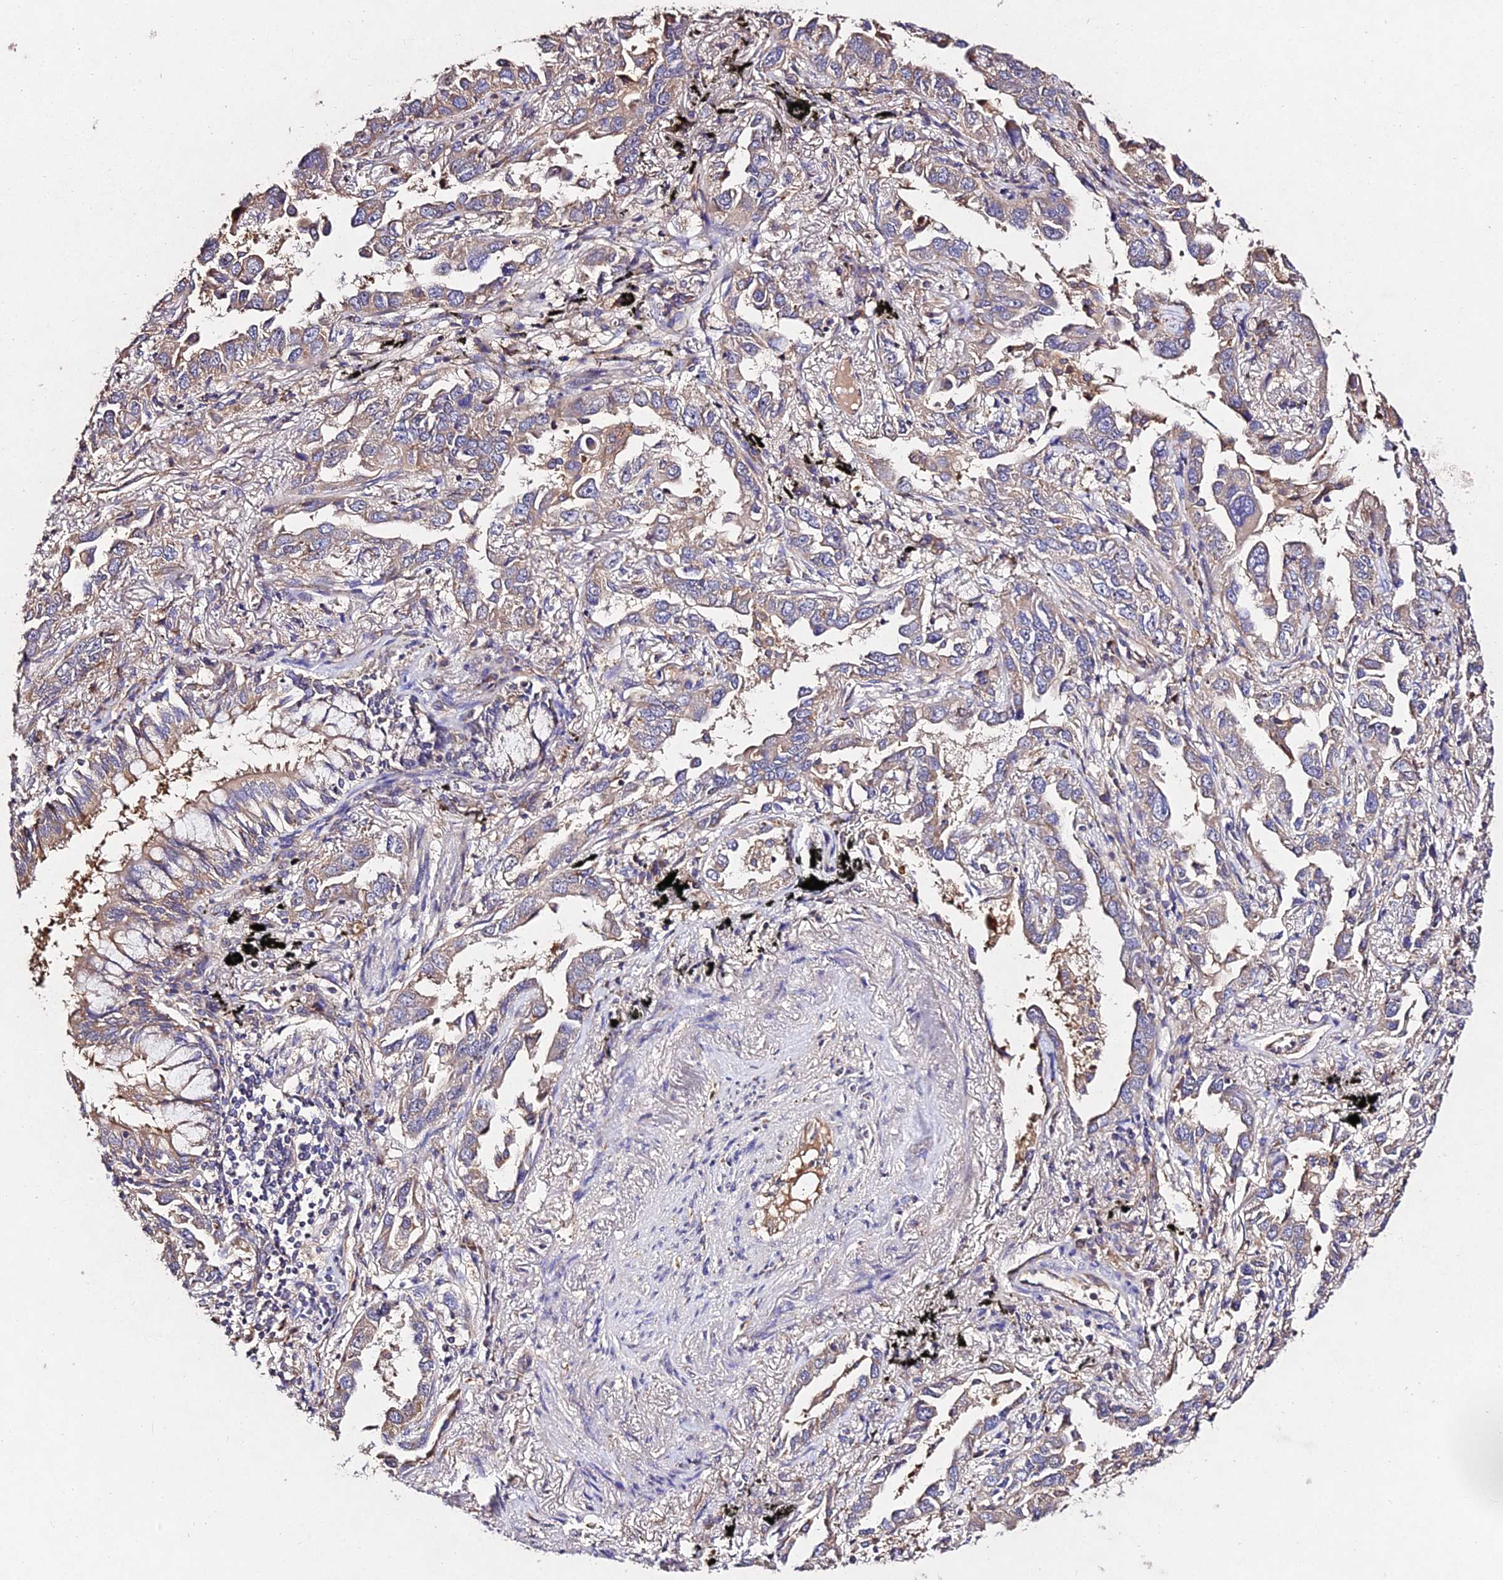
{"staining": {"intensity": "weak", "quantity": "25%-75%", "location": "cytoplasmic/membranous"}, "tissue": "lung cancer", "cell_type": "Tumor cells", "image_type": "cancer", "snomed": [{"axis": "morphology", "description": "Adenocarcinoma, NOS"}, {"axis": "topography", "description": "Lung"}], "caption": "A brown stain labels weak cytoplasmic/membranous expression of a protein in human lung cancer (adenocarcinoma) tumor cells.", "gene": "AP3M2", "patient": {"sex": "male", "age": 67}}